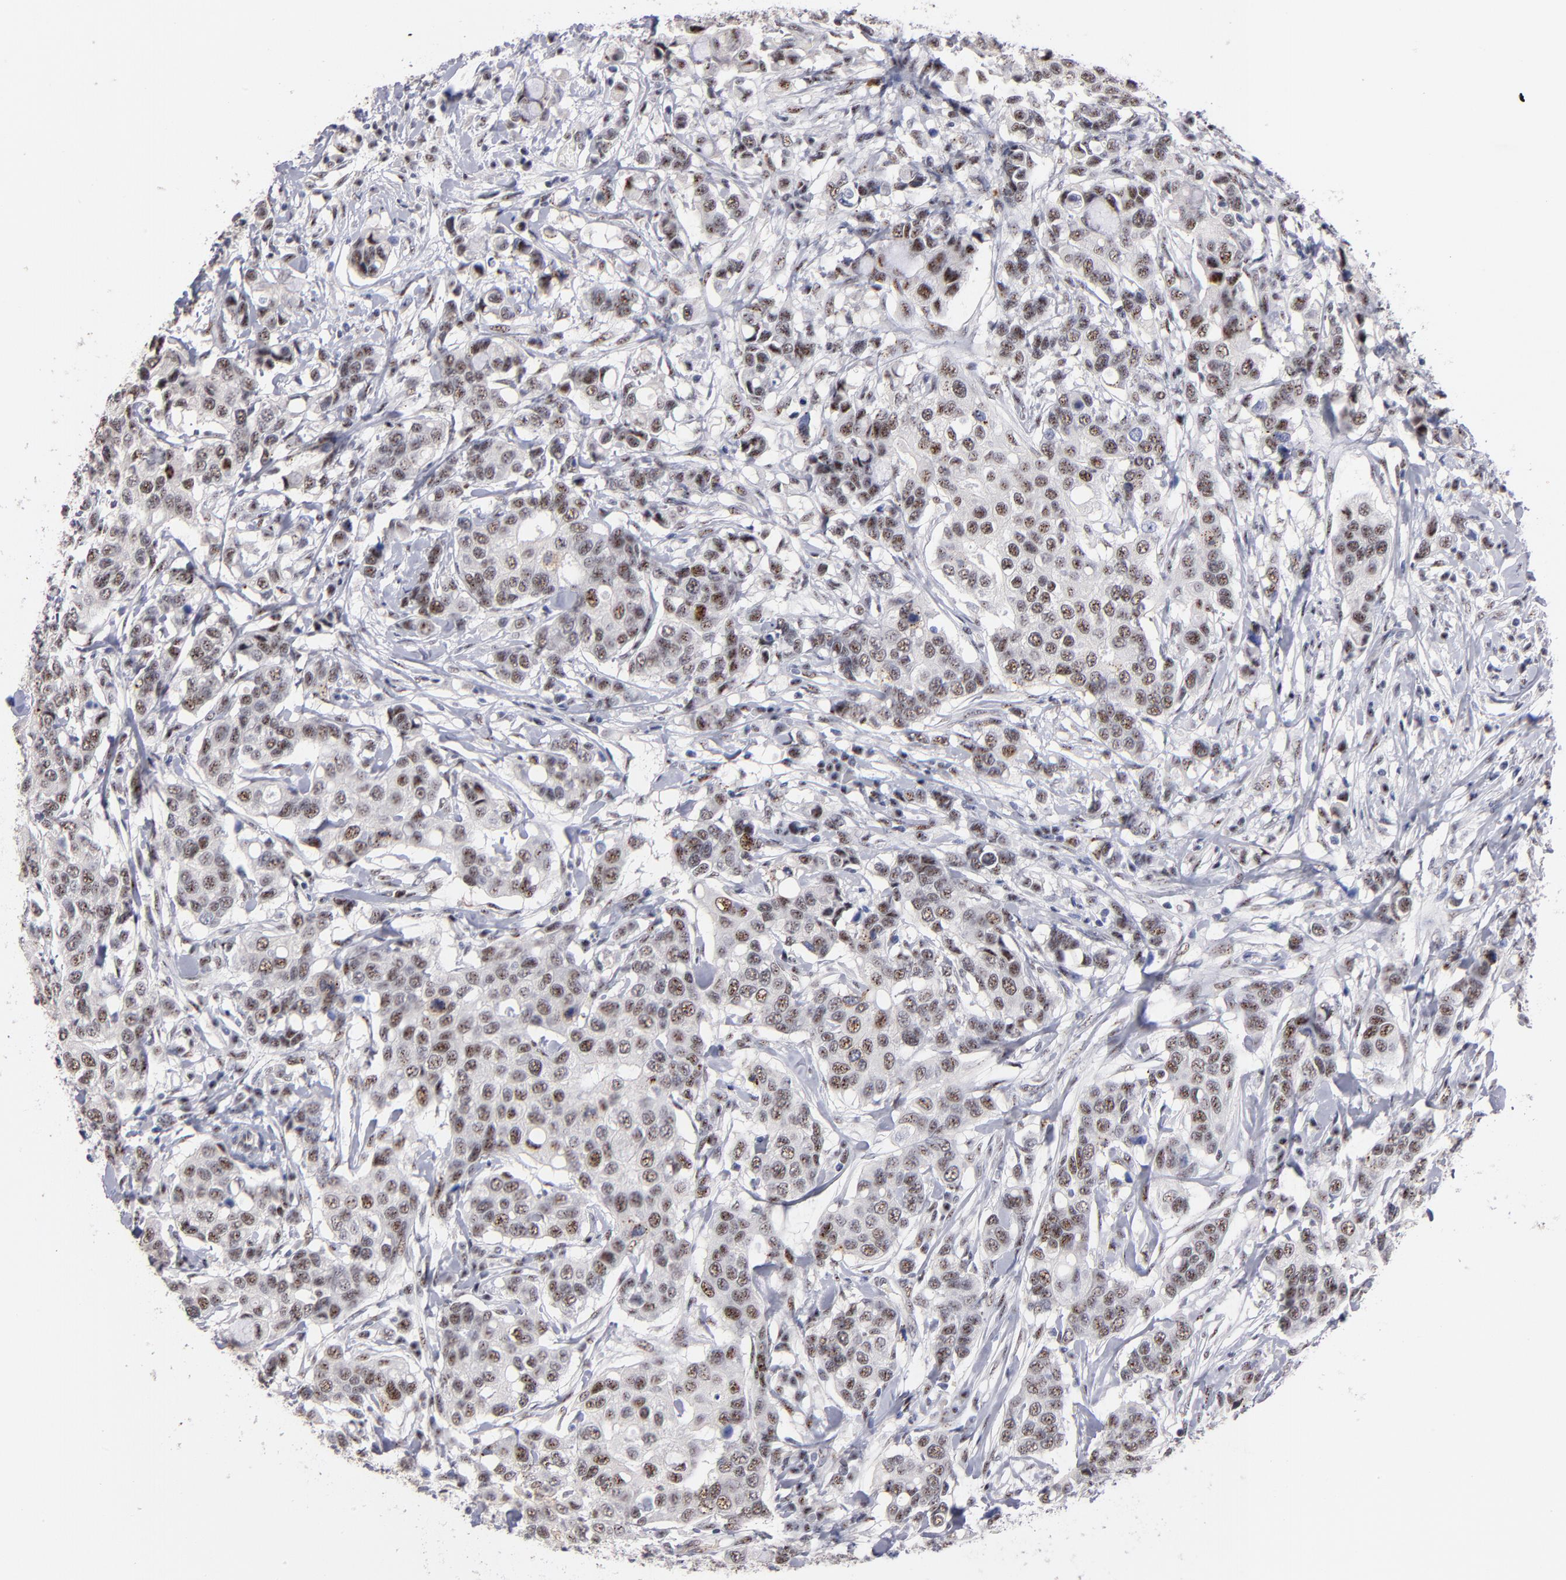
{"staining": {"intensity": "moderate", "quantity": "25%-75%", "location": "nuclear"}, "tissue": "breast cancer", "cell_type": "Tumor cells", "image_type": "cancer", "snomed": [{"axis": "morphology", "description": "Duct carcinoma"}, {"axis": "topography", "description": "Breast"}], "caption": "A medium amount of moderate nuclear staining is identified in about 25%-75% of tumor cells in breast cancer tissue. (IHC, brightfield microscopy, high magnification).", "gene": "RAF1", "patient": {"sex": "female", "age": 27}}